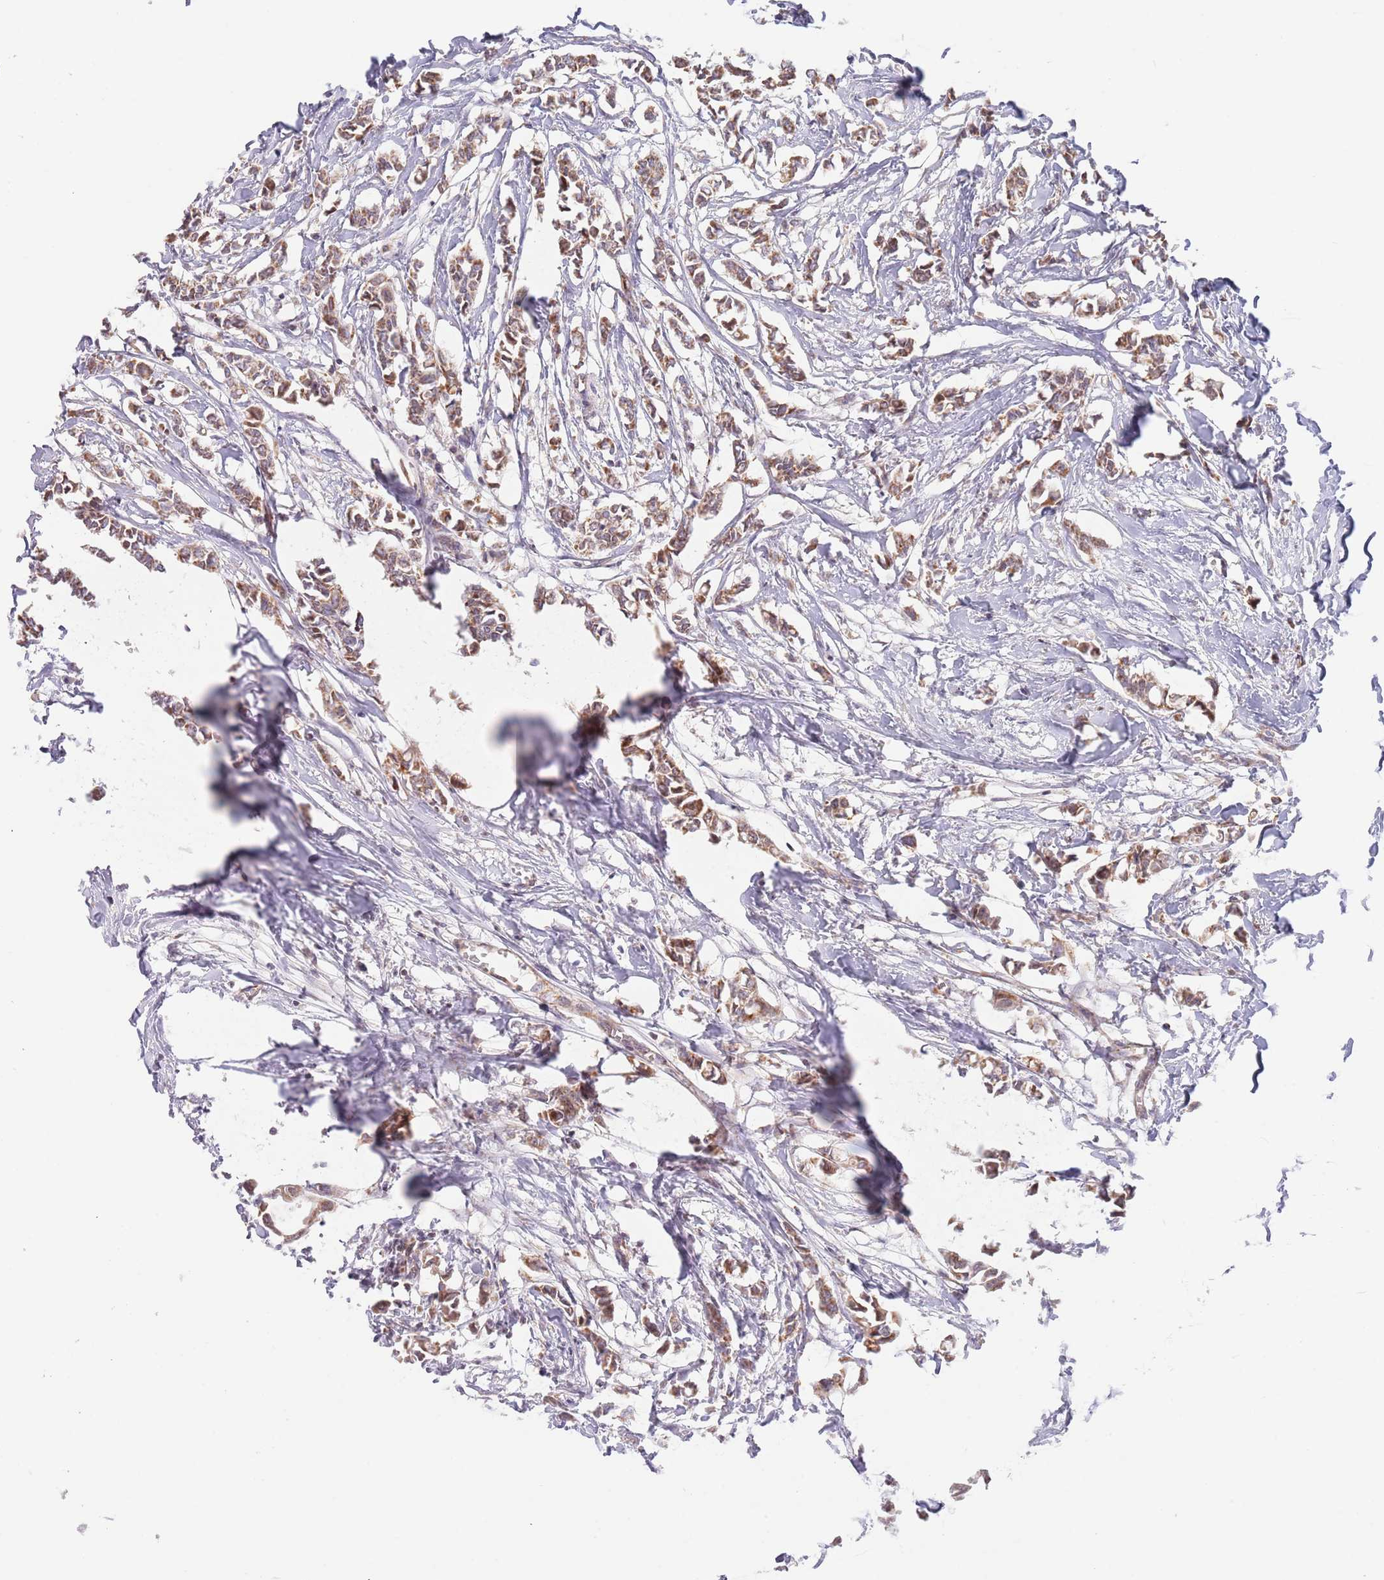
{"staining": {"intensity": "moderate", "quantity": ">75%", "location": "cytoplasmic/membranous"}, "tissue": "breast cancer", "cell_type": "Tumor cells", "image_type": "cancer", "snomed": [{"axis": "morphology", "description": "Duct carcinoma"}, {"axis": "topography", "description": "Breast"}], "caption": "Breast cancer was stained to show a protein in brown. There is medium levels of moderate cytoplasmic/membranous staining in approximately >75% of tumor cells.", "gene": "TIMM13", "patient": {"sex": "female", "age": 41}}